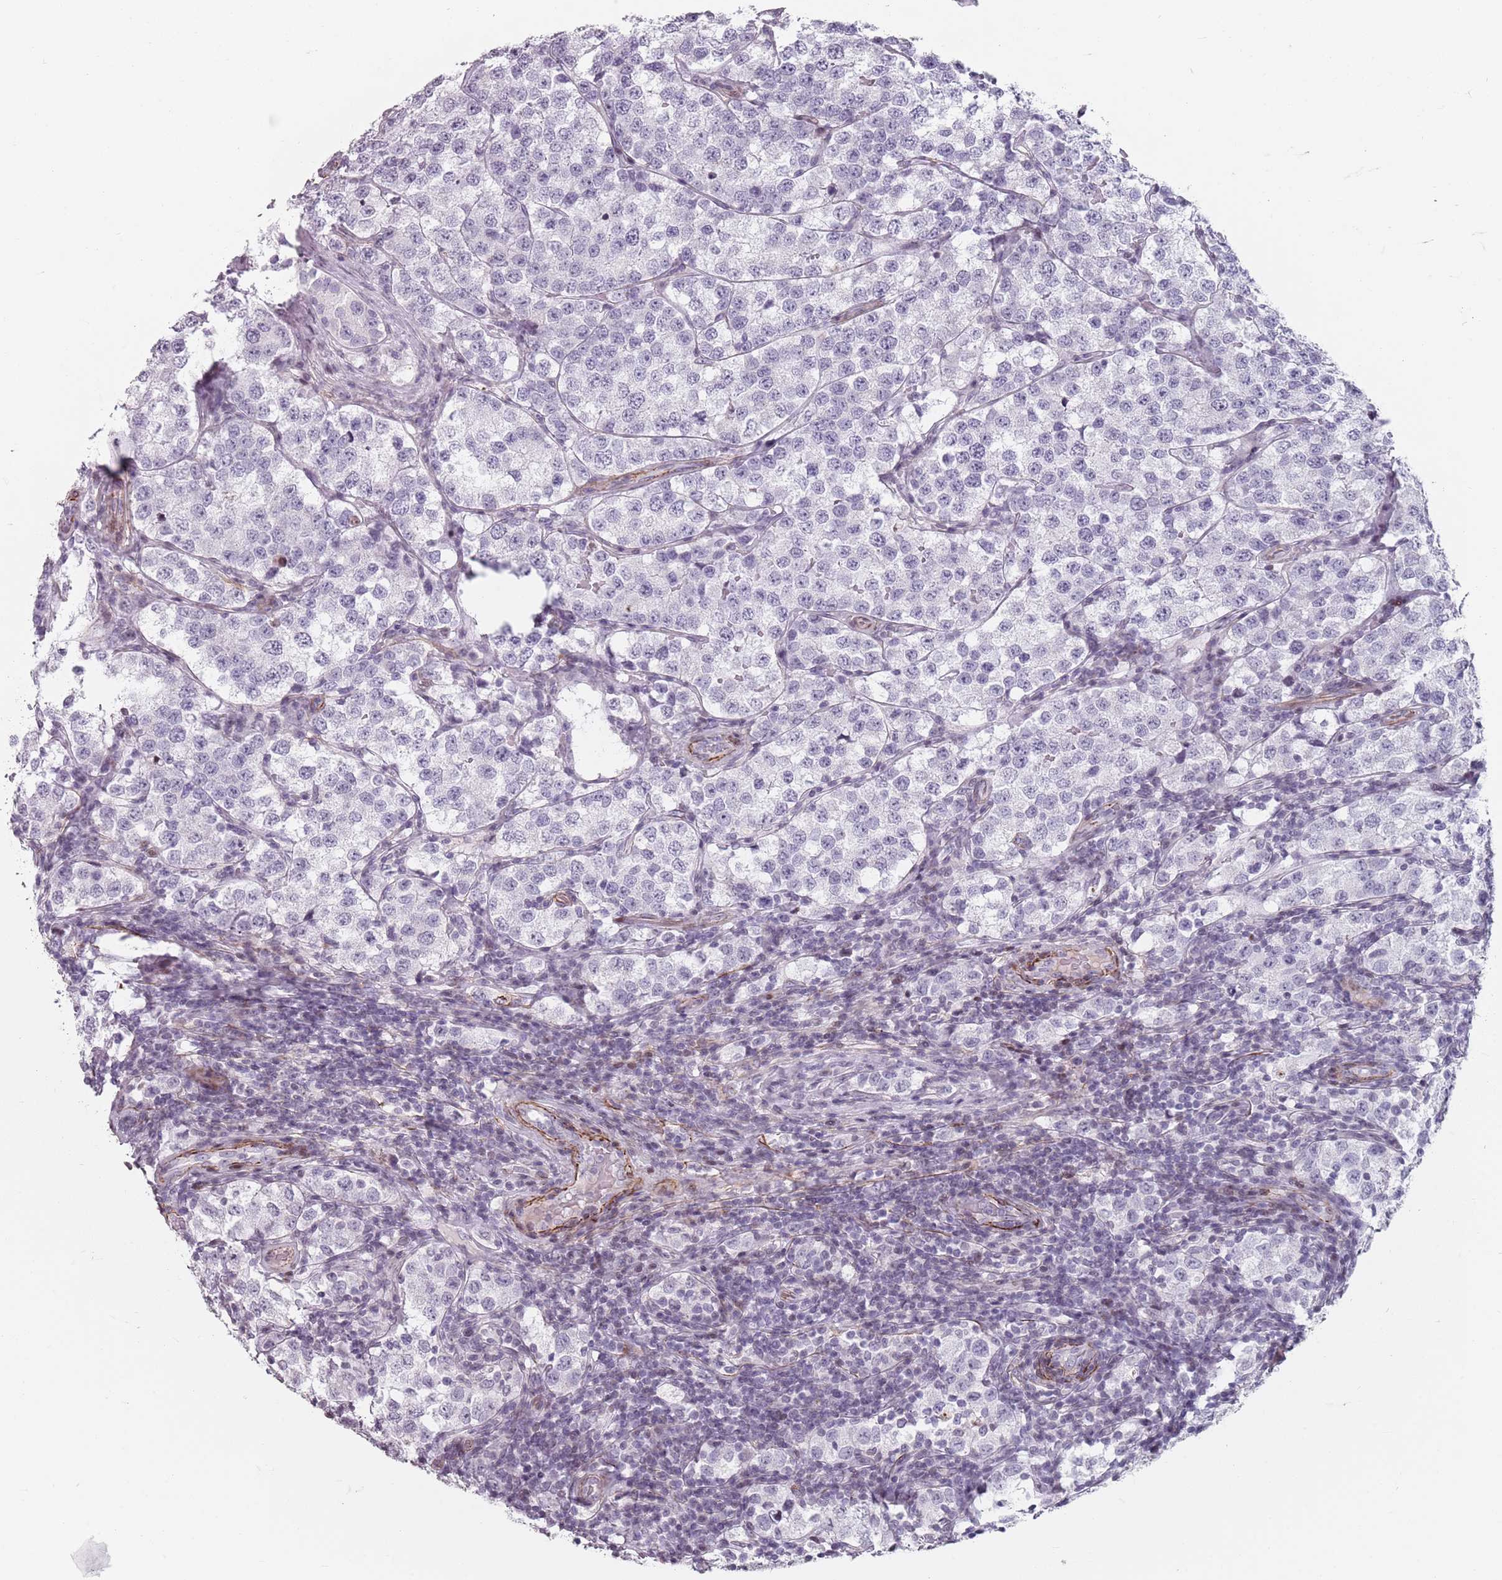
{"staining": {"intensity": "negative", "quantity": "none", "location": "none"}, "tissue": "testis cancer", "cell_type": "Tumor cells", "image_type": "cancer", "snomed": [{"axis": "morphology", "description": "Seminoma, NOS"}, {"axis": "topography", "description": "Testis"}], "caption": "Immunohistochemical staining of human testis cancer (seminoma) demonstrates no significant expression in tumor cells. The staining is performed using DAB (3,3'-diaminobenzidine) brown chromogen with nuclei counter-stained in using hematoxylin.", "gene": "TMC4", "patient": {"sex": "male", "age": 34}}